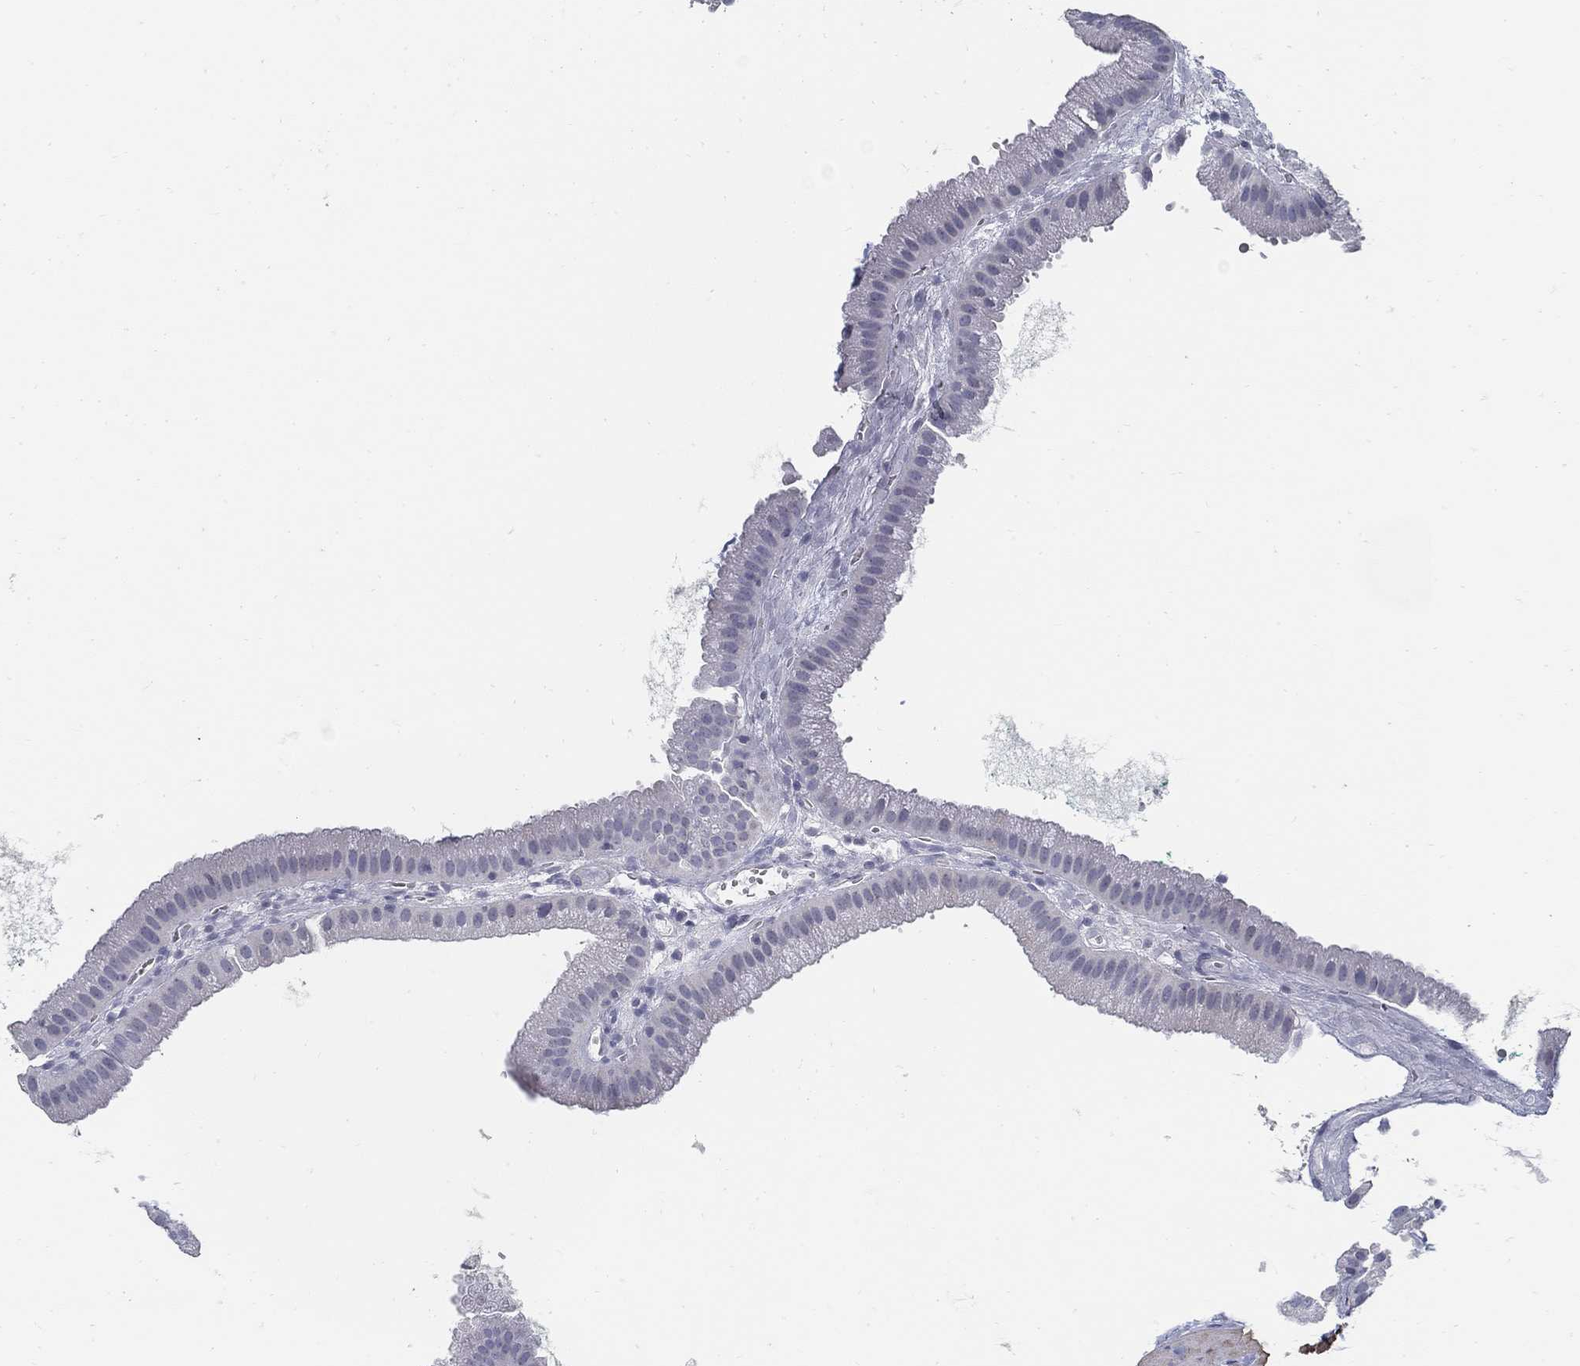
{"staining": {"intensity": "negative", "quantity": "none", "location": "none"}, "tissue": "gallbladder", "cell_type": "Glandular cells", "image_type": "normal", "snomed": [{"axis": "morphology", "description": "Normal tissue, NOS"}, {"axis": "topography", "description": "Gallbladder"}], "caption": "This is an IHC photomicrograph of normal gallbladder. There is no expression in glandular cells.", "gene": "USP29", "patient": {"sex": "male", "age": 67}}